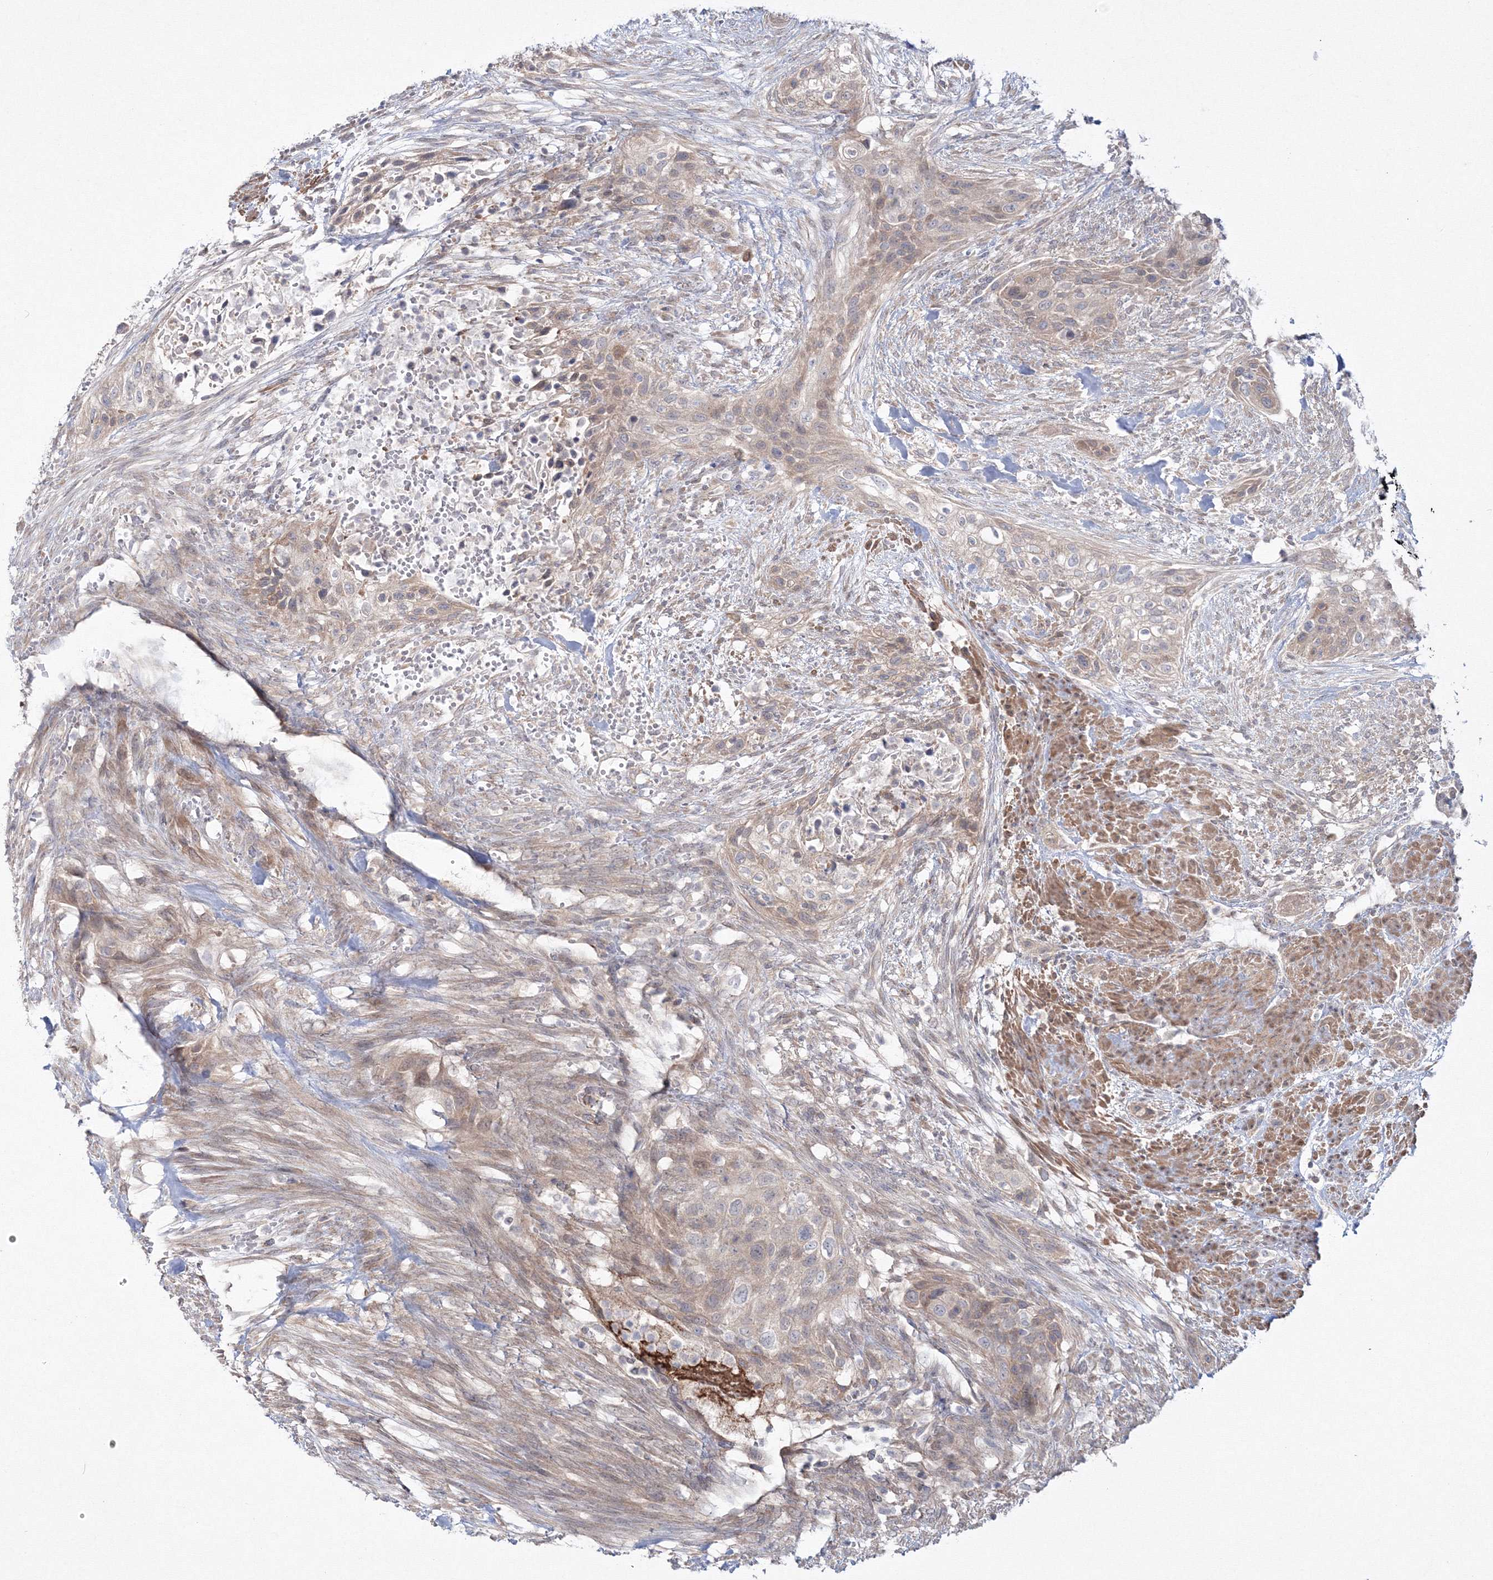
{"staining": {"intensity": "weak", "quantity": "<25%", "location": "cytoplasmic/membranous"}, "tissue": "urothelial cancer", "cell_type": "Tumor cells", "image_type": "cancer", "snomed": [{"axis": "morphology", "description": "Urothelial carcinoma, High grade"}, {"axis": "topography", "description": "Urinary bladder"}], "caption": "A high-resolution photomicrograph shows immunohistochemistry (IHC) staining of urothelial cancer, which exhibits no significant positivity in tumor cells.", "gene": "IPMK", "patient": {"sex": "male", "age": 35}}